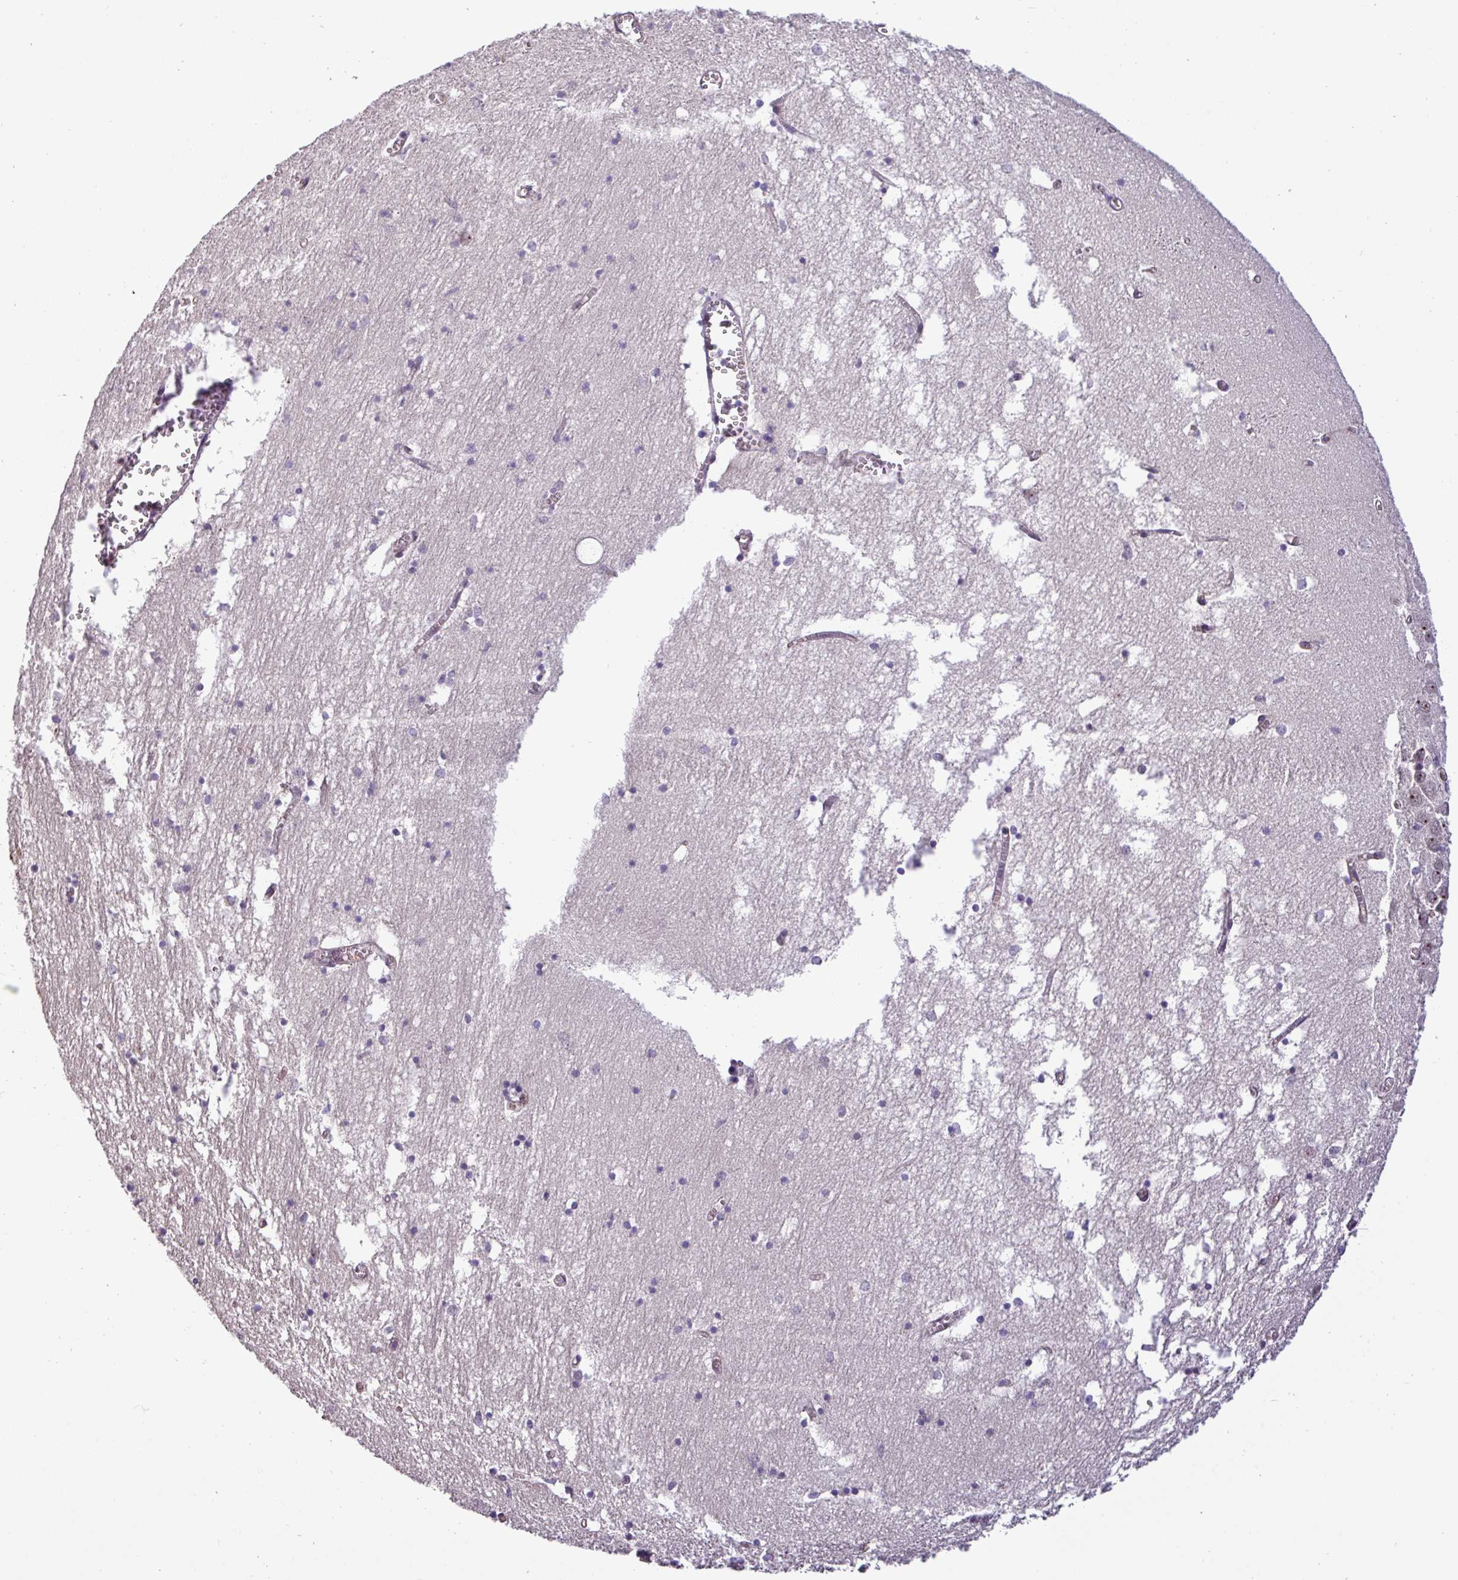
{"staining": {"intensity": "negative", "quantity": "none", "location": "none"}, "tissue": "hippocampus", "cell_type": "Glial cells", "image_type": "normal", "snomed": [{"axis": "morphology", "description": "Normal tissue, NOS"}, {"axis": "topography", "description": "Hippocampus"}], "caption": "The image demonstrates no significant staining in glial cells of hippocampus. (DAB immunohistochemistry (IHC) visualized using brightfield microscopy, high magnification).", "gene": "RRN3", "patient": {"sex": "male", "age": 70}}